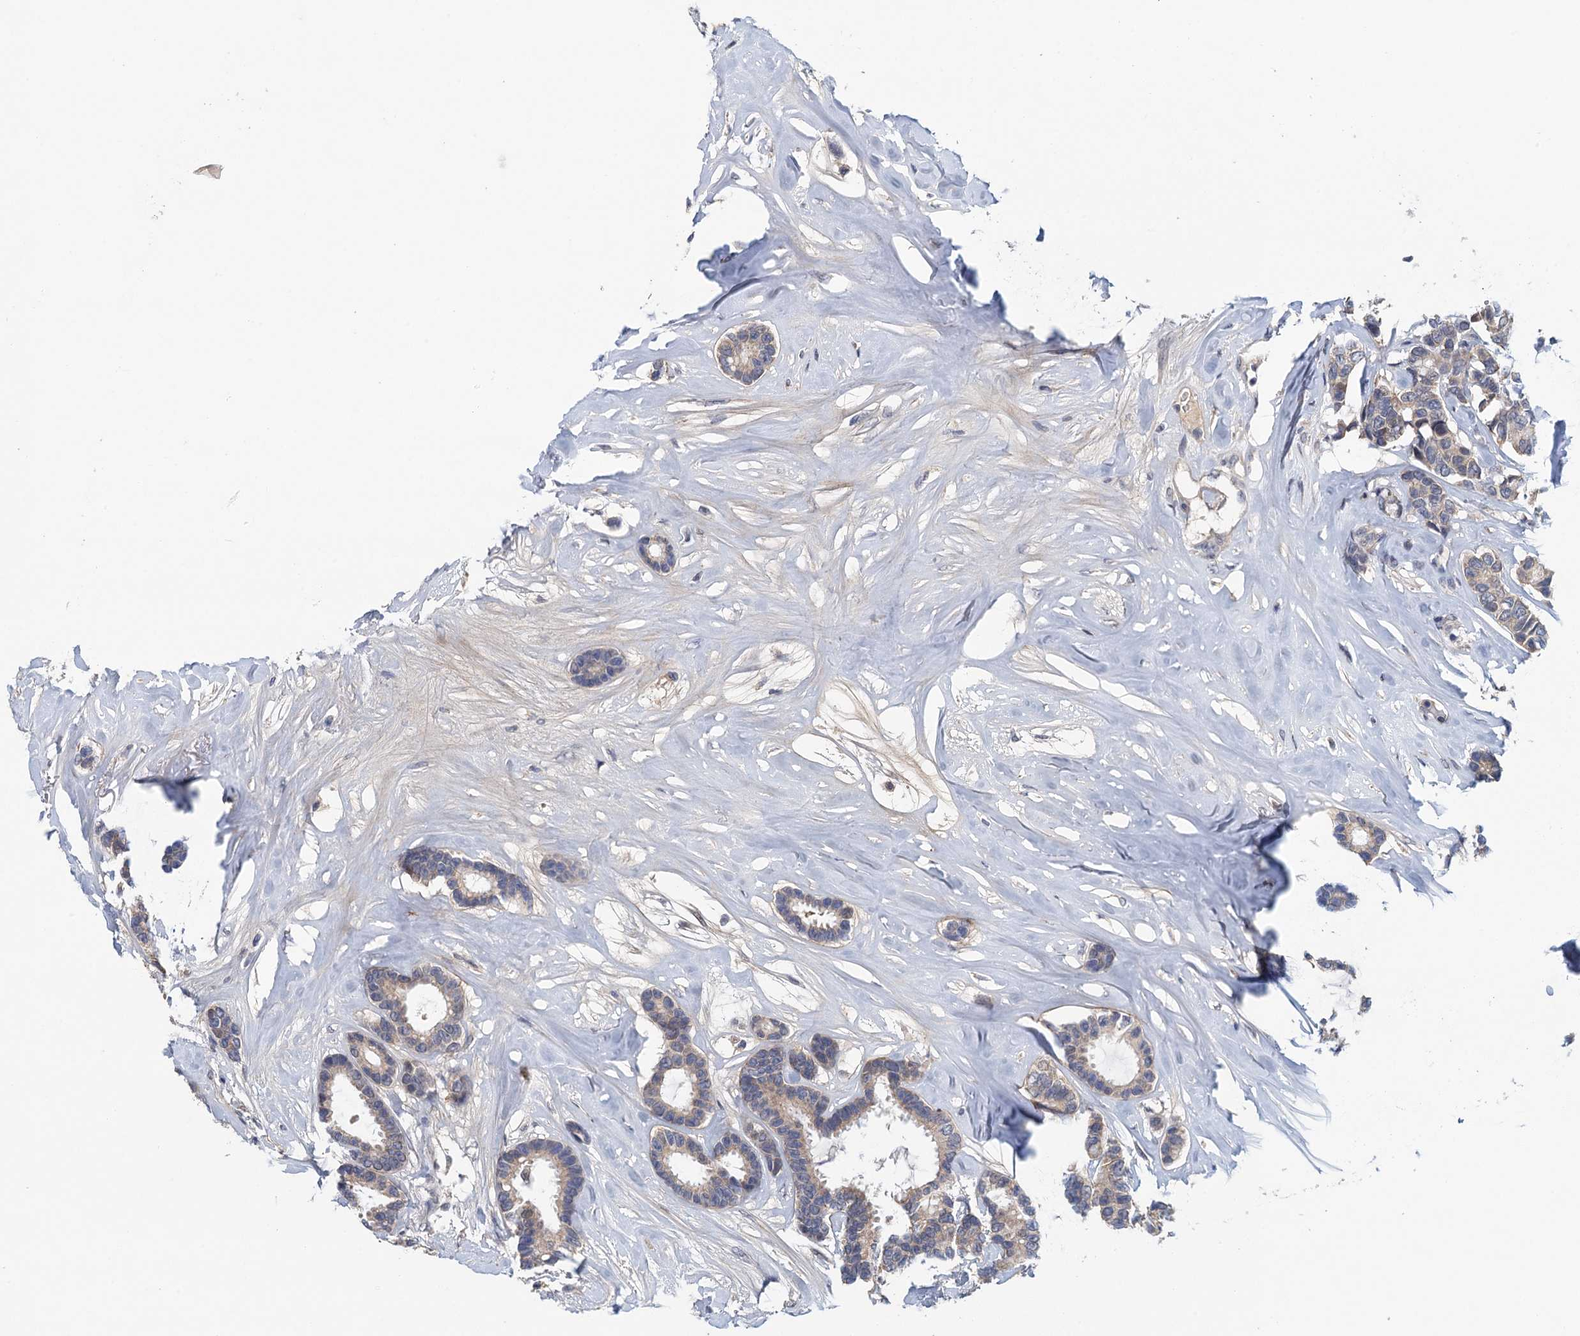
{"staining": {"intensity": "weak", "quantity": "<25%", "location": "cytoplasmic/membranous"}, "tissue": "breast cancer", "cell_type": "Tumor cells", "image_type": "cancer", "snomed": [{"axis": "morphology", "description": "Duct carcinoma"}, {"axis": "topography", "description": "Breast"}], "caption": "A histopathology image of human breast intraductal carcinoma is negative for staining in tumor cells. Brightfield microscopy of IHC stained with DAB (3,3'-diaminobenzidine) (brown) and hematoxylin (blue), captured at high magnification.", "gene": "MDM1", "patient": {"sex": "female", "age": 87}}